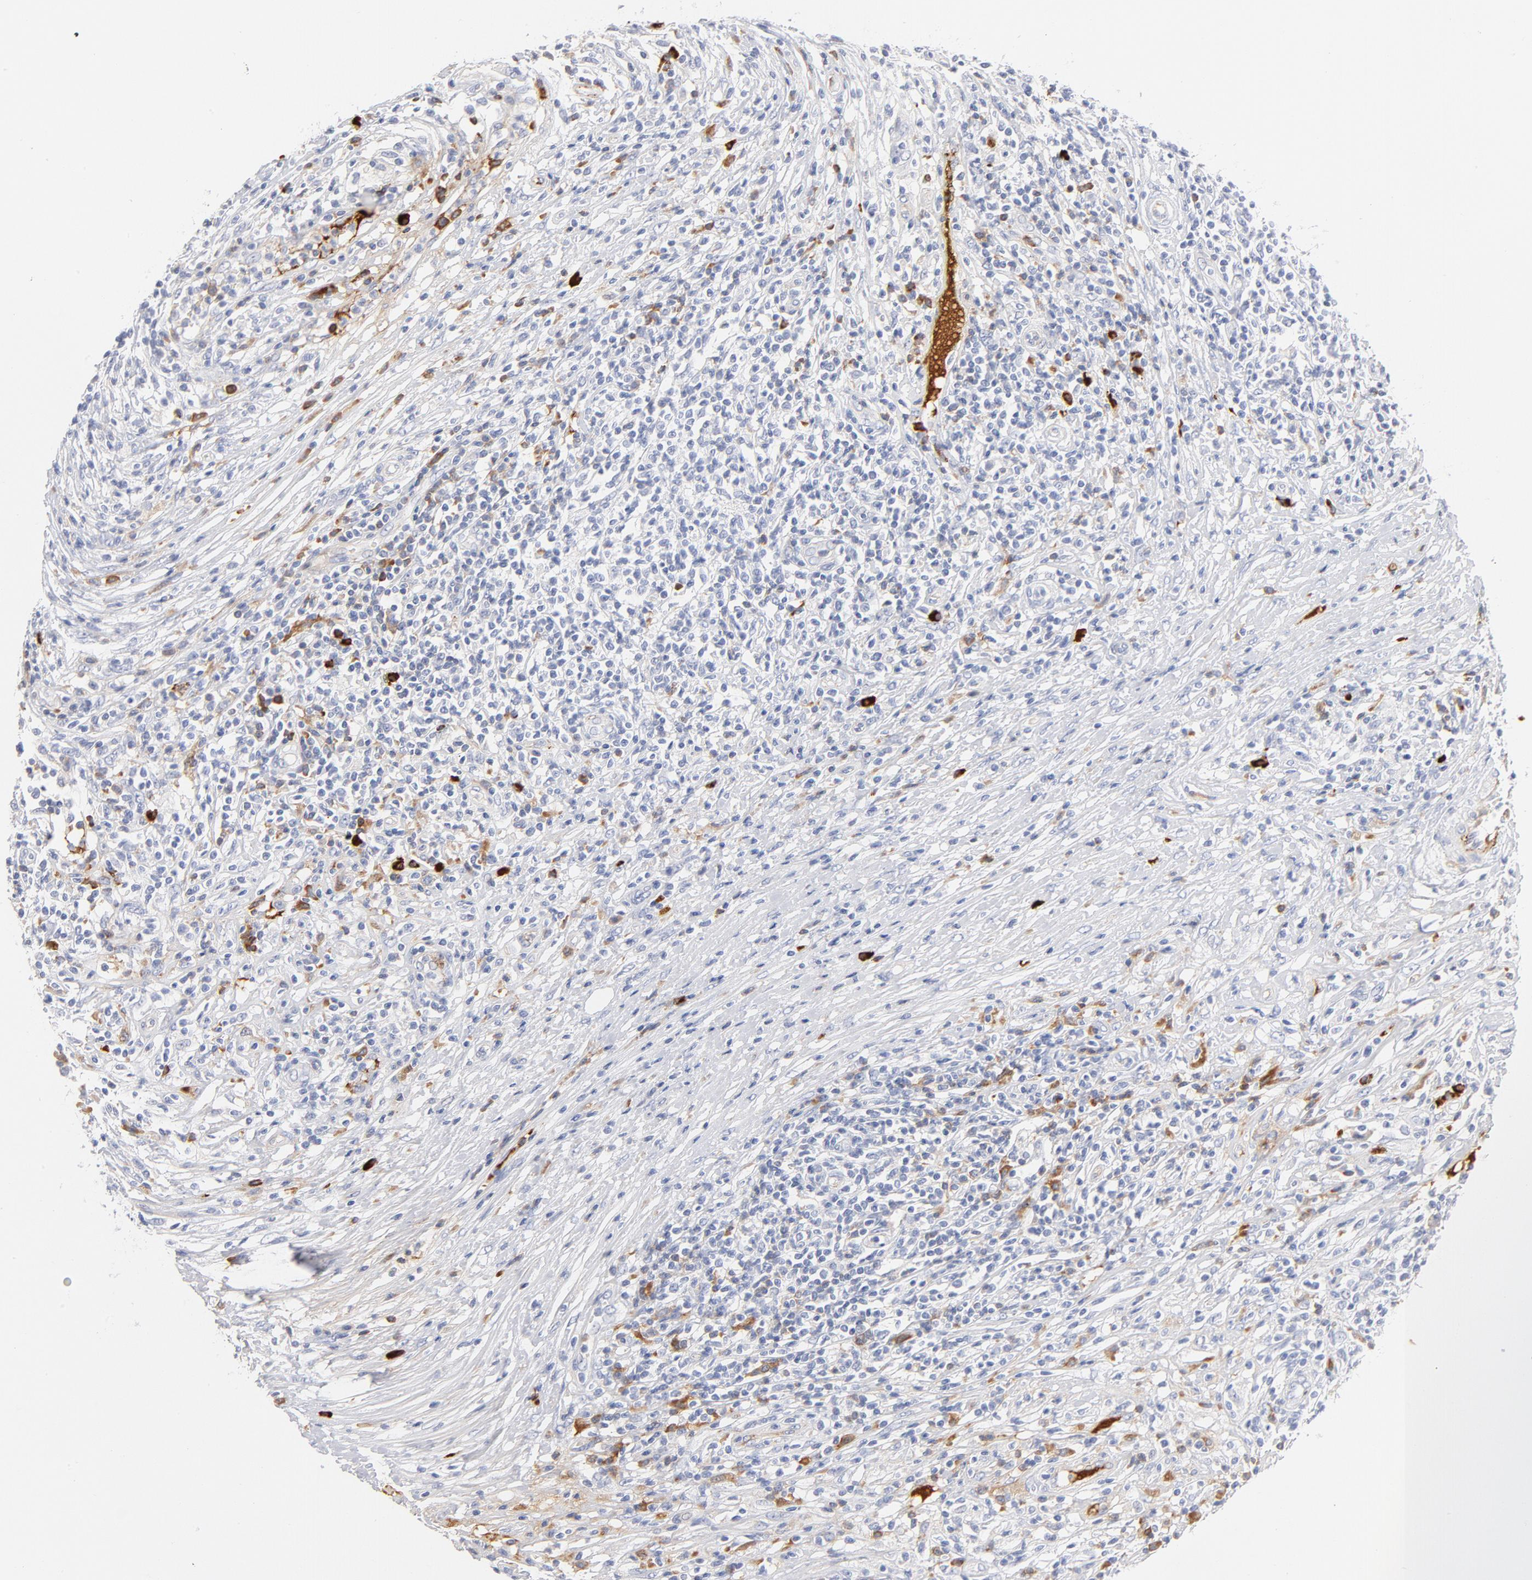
{"staining": {"intensity": "negative", "quantity": "none", "location": "none"}, "tissue": "lymphoma", "cell_type": "Tumor cells", "image_type": "cancer", "snomed": [{"axis": "morphology", "description": "Malignant lymphoma, non-Hodgkin's type, High grade"}, {"axis": "topography", "description": "Lymph node"}], "caption": "Immunohistochemical staining of human high-grade malignant lymphoma, non-Hodgkin's type demonstrates no significant positivity in tumor cells. The staining is performed using DAB brown chromogen with nuclei counter-stained in using hematoxylin.", "gene": "PLAT", "patient": {"sex": "female", "age": 84}}